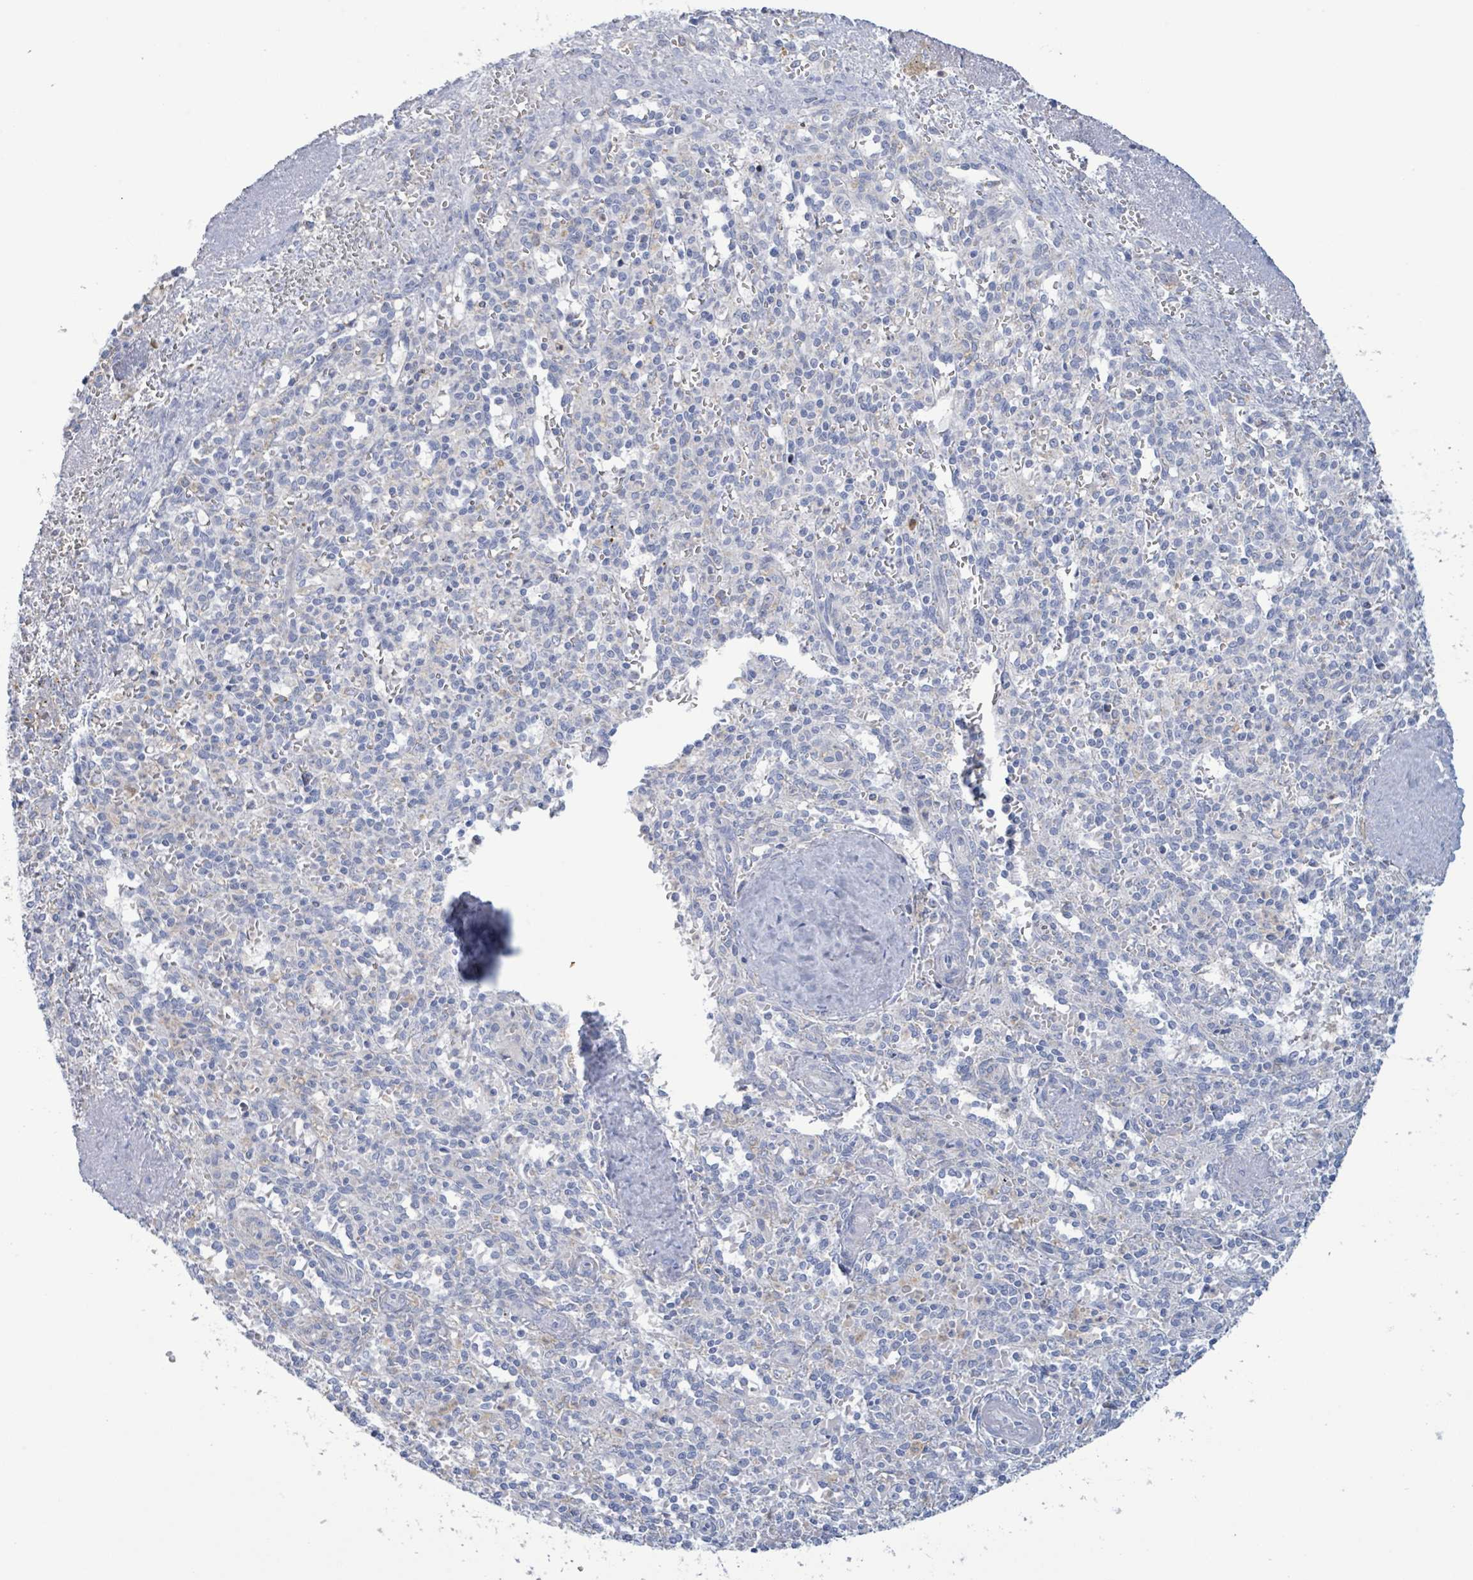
{"staining": {"intensity": "negative", "quantity": "none", "location": "none"}, "tissue": "spleen", "cell_type": "Cells in red pulp", "image_type": "normal", "snomed": [{"axis": "morphology", "description": "Normal tissue, NOS"}, {"axis": "topography", "description": "Spleen"}], "caption": "IHC histopathology image of normal spleen: spleen stained with DAB exhibits no significant protein expression in cells in red pulp. (Brightfield microscopy of DAB (3,3'-diaminobenzidine) immunohistochemistry at high magnification).", "gene": "AKR1C4", "patient": {"sex": "female", "age": 70}}